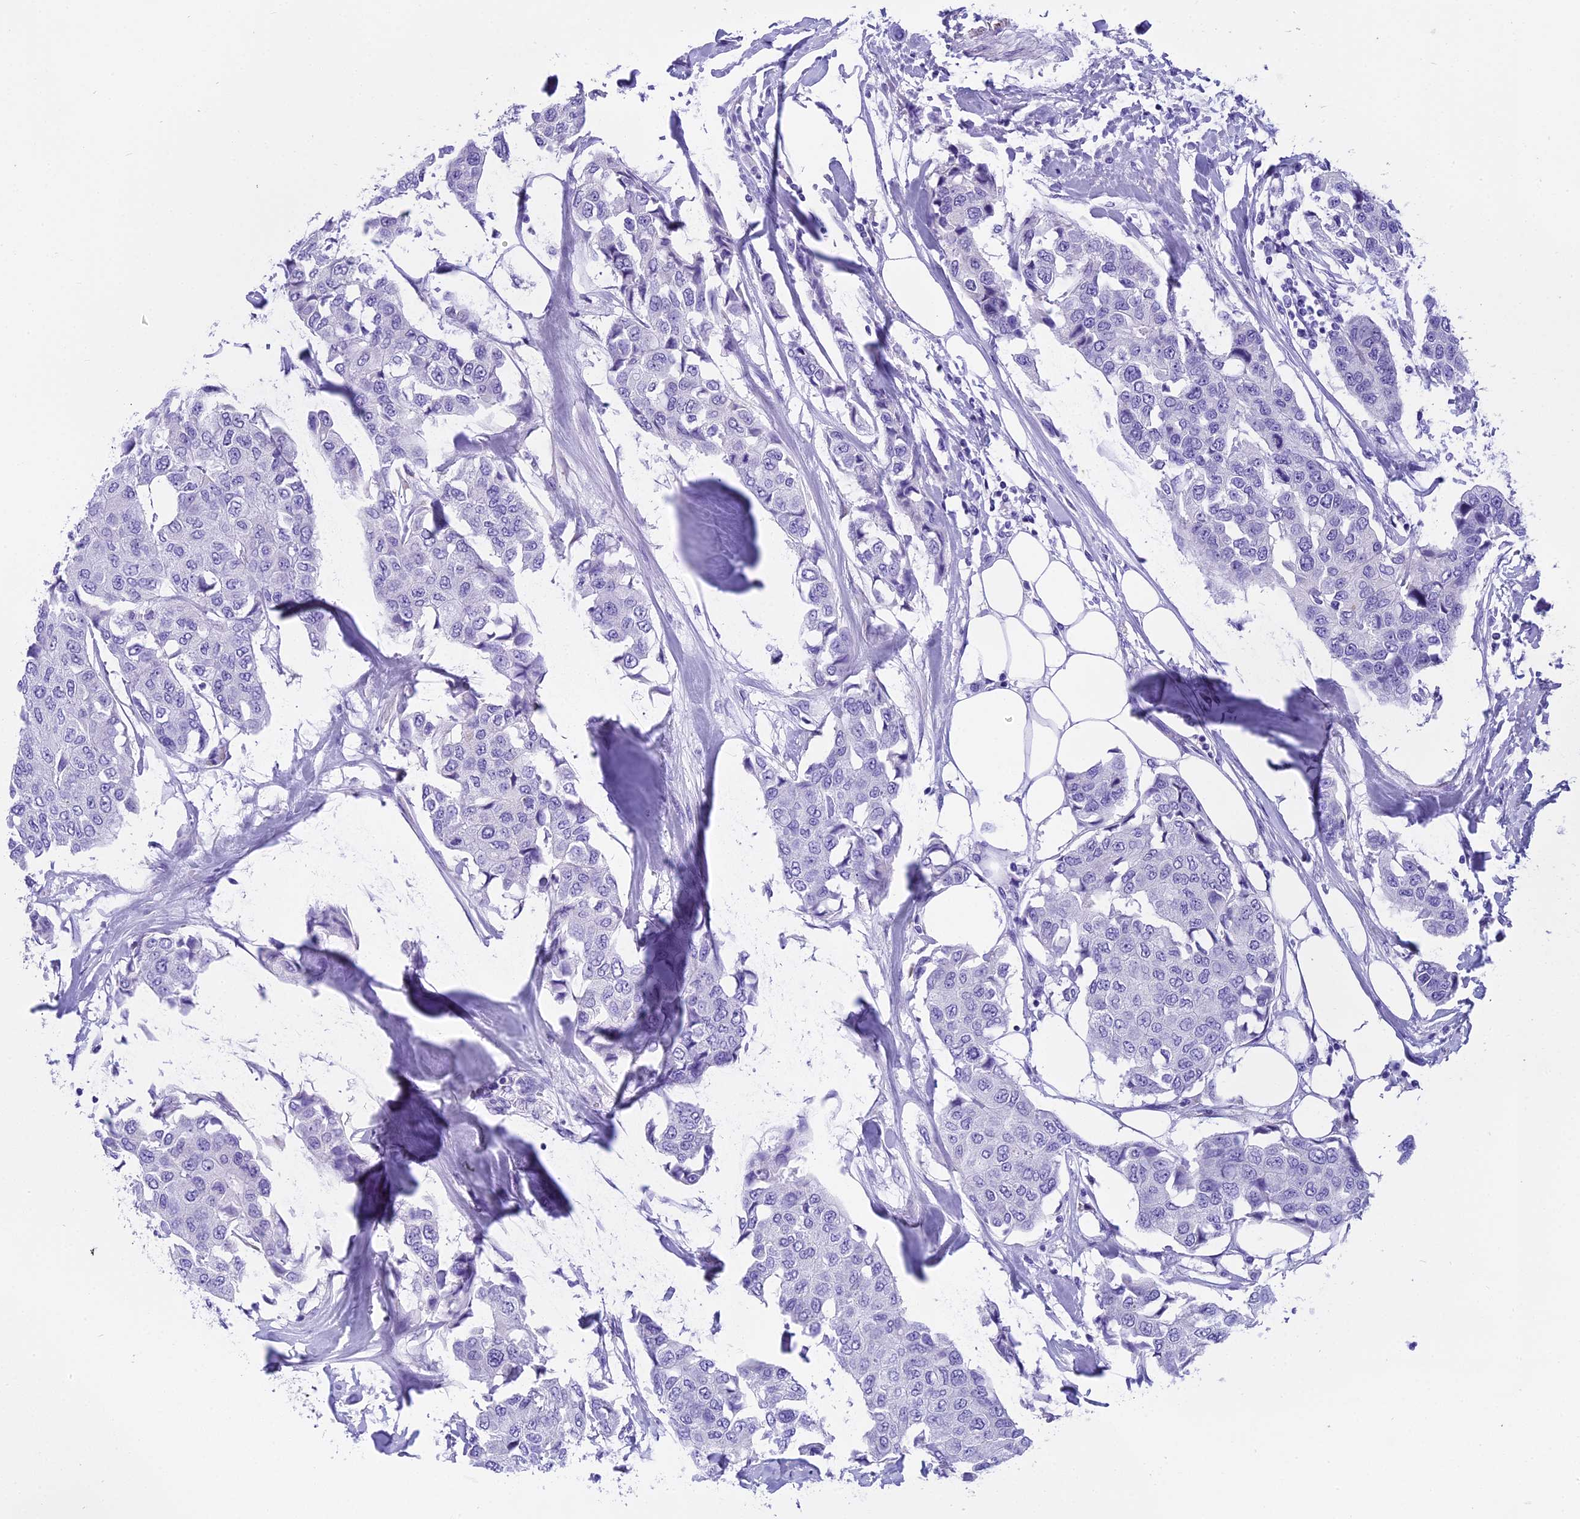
{"staining": {"intensity": "negative", "quantity": "none", "location": "none"}, "tissue": "breast cancer", "cell_type": "Tumor cells", "image_type": "cancer", "snomed": [{"axis": "morphology", "description": "Duct carcinoma"}, {"axis": "topography", "description": "Breast"}], "caption": "Tumor cells are negative for protein expression in human breast infiltrating ductal carcinoma. The staining was performed using DAB to visualize the protein expression in brown, while the nuclei were stained in blue with hematoxylin (Magnification: 20x).", "gene": "KCTD14", "patient": {"sex": "female", "age": 80}}